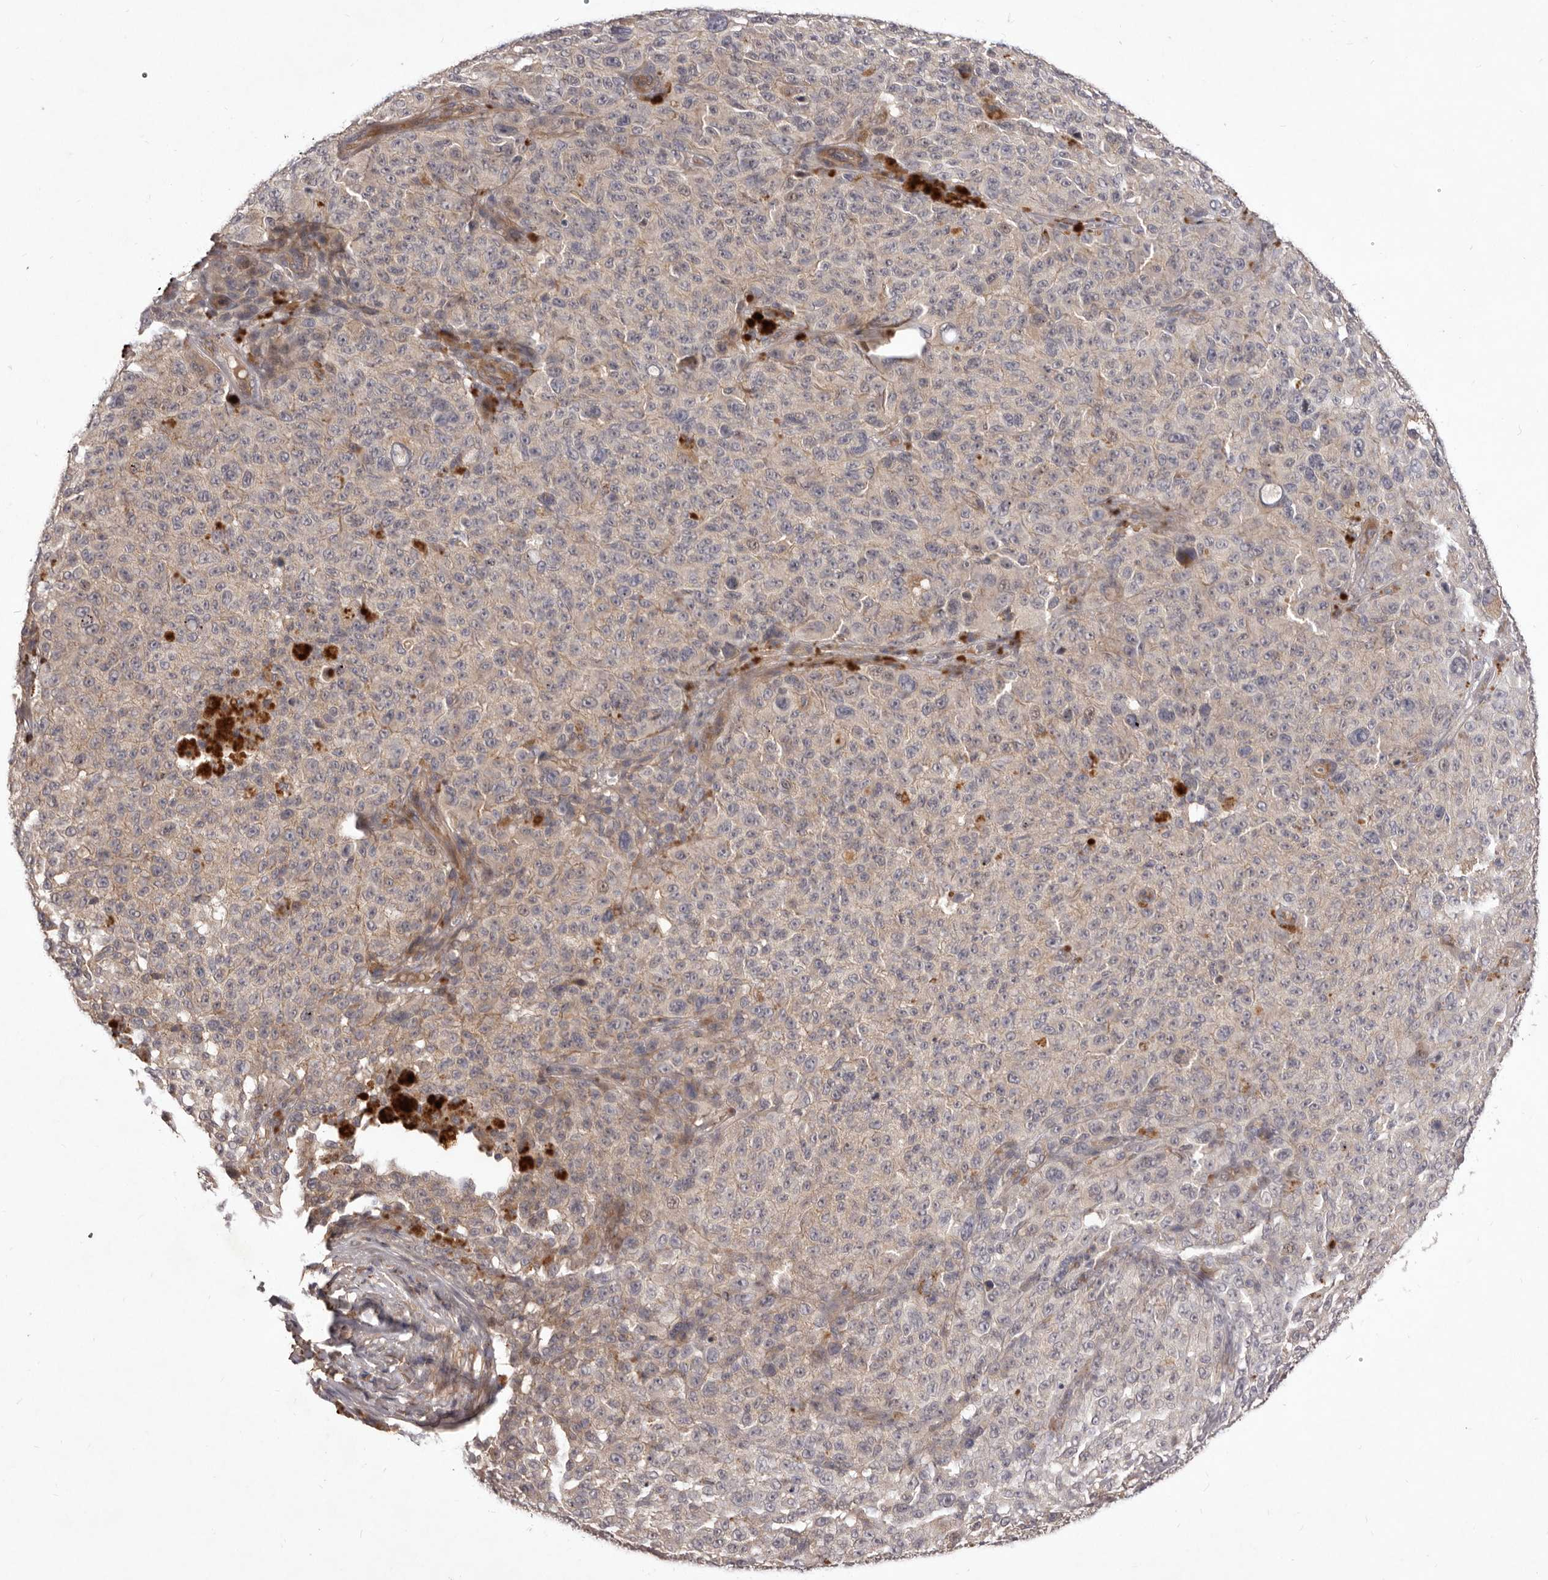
{"staining": {"intensity": "negative", "quantity": "none", "location": "none"}, "tissue": "melanoma", "cell_type": "Tumor cells", "image_type": "cancer", "snomed": [{"axis": "morphology", "description": "Malignant melanoma, NOS"}, {"axis": "topography", "description": "Skin"}], "caption": "High magnification brightfield microscopy of melanoma stained with DAB (3,3'-diaminobenzidine) (brown) and counterstained with hematoxylin (blue): tumor cells show no significant expression.", "gene": "HBS1L", "patient": {"sex": "female", "age": 82}}